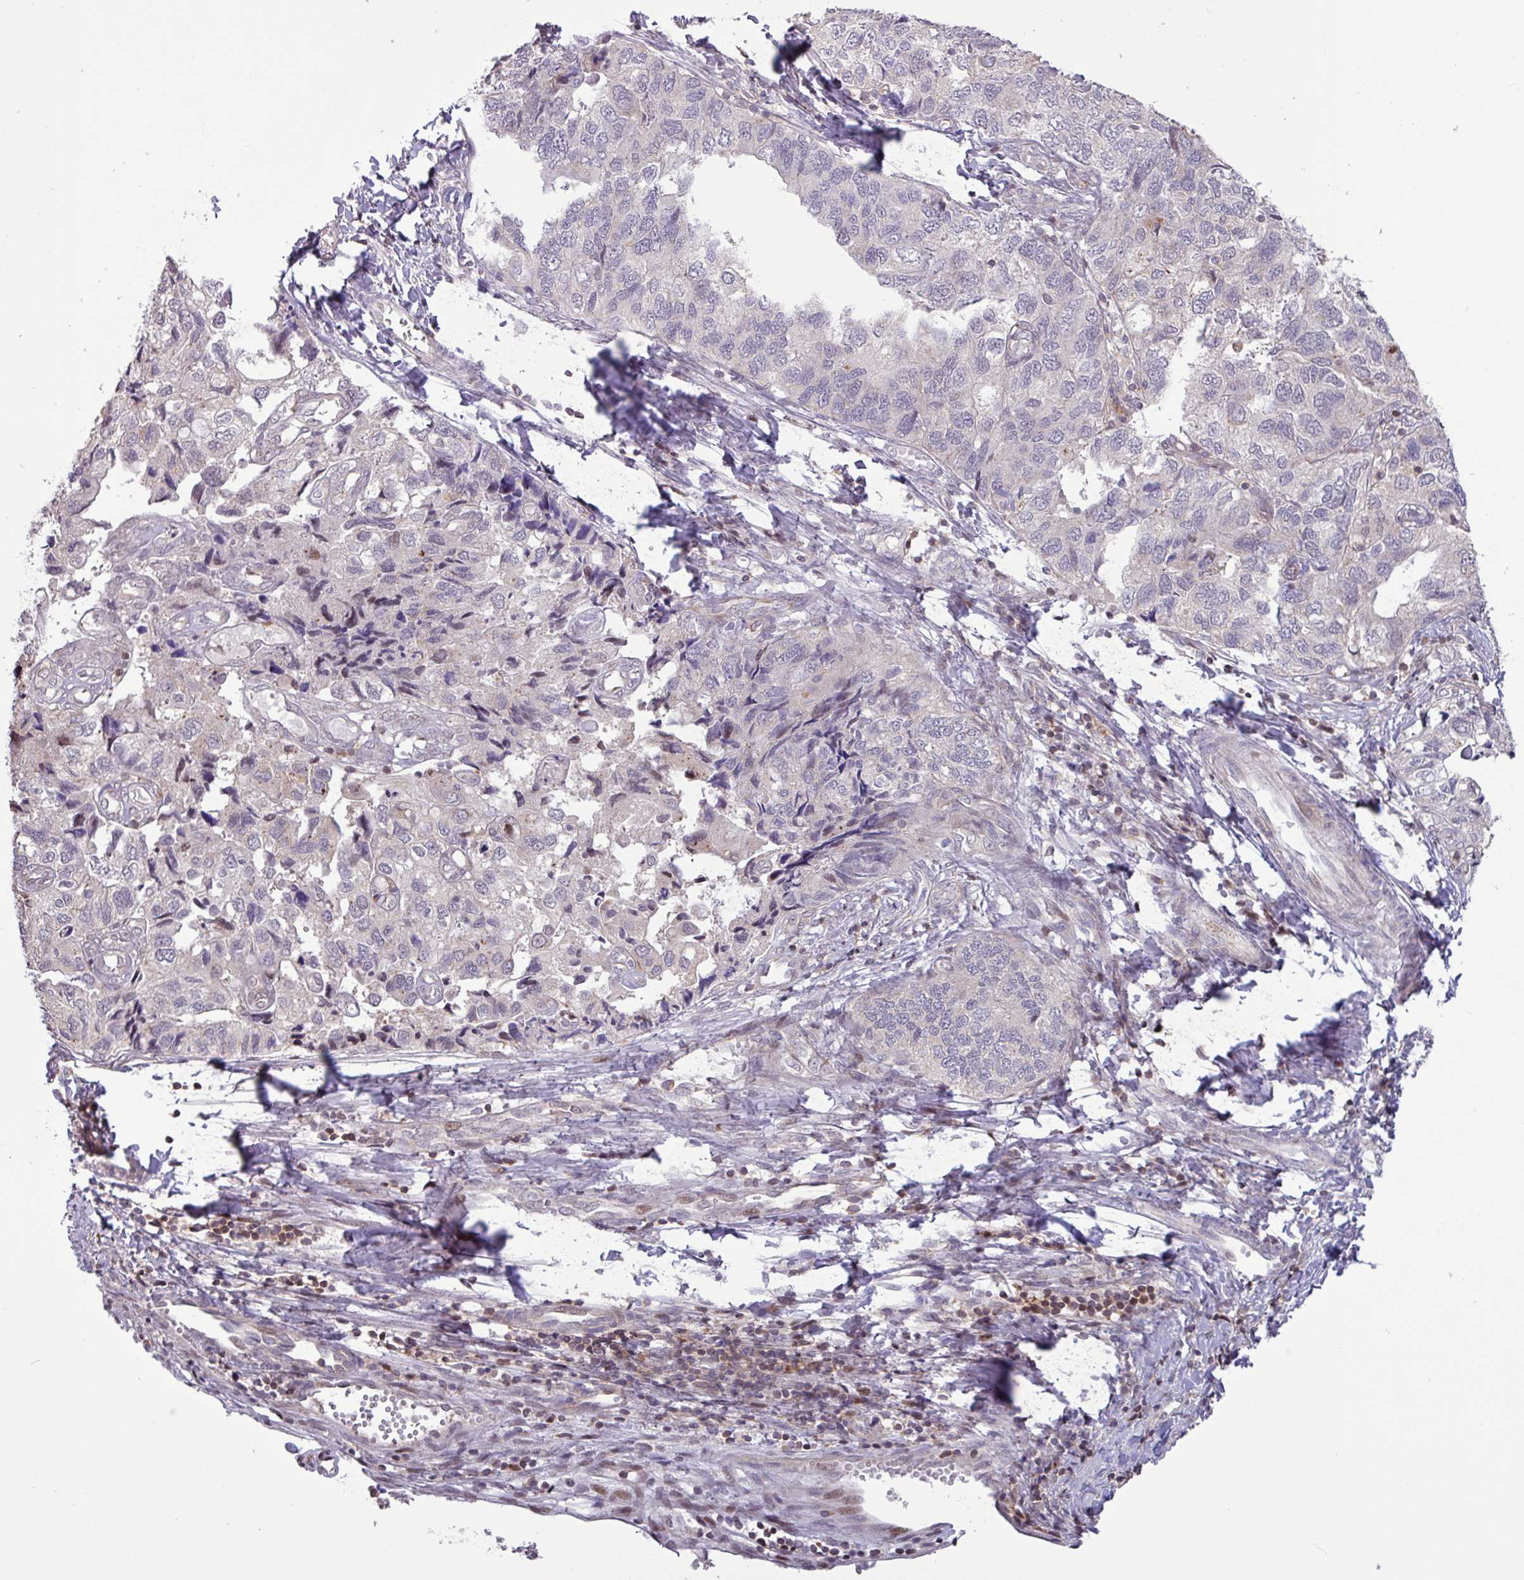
{"staining": {"intensity": "negative", "quantity": "none", "location": "none"}, "tissue": "endometrial cancer", "cell_type": "Tumor cells", "image_type": "cancer", "snomed": [{"axis": "morphology", "description": "Carcinoma, NOS"}, {"axis": "topography", "description": "Uterus"}], "caption": "Immunohistochemical staining of carcinoma (endometrial) displays no significant positivity in tumor cells. (DAB IHC with hematoxylin counter stain).", "gene": "RTL3", "patient": {"sex": "female", "age": 76}}